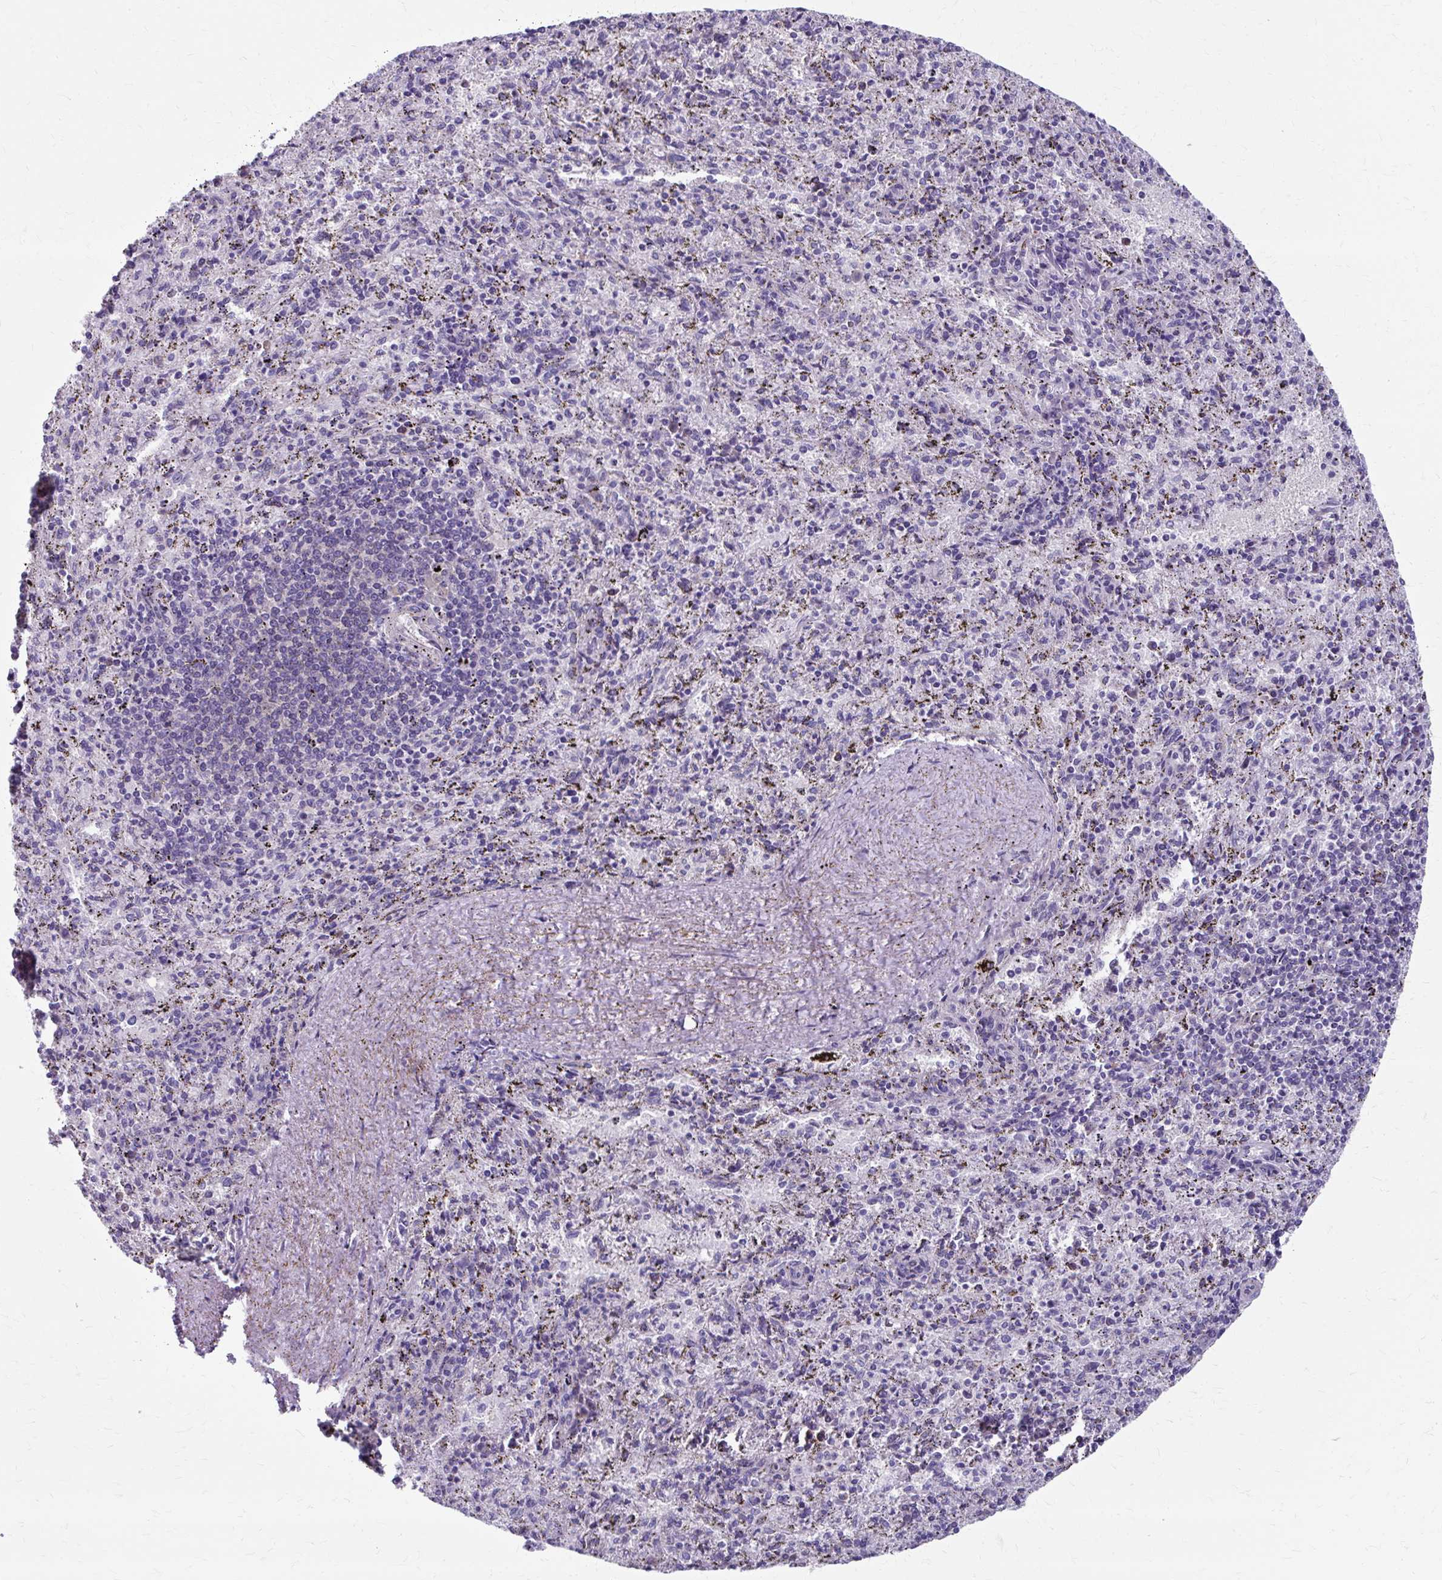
{"staining": {"intensity": "negative", "quantity": "none", "location": "none"}, "tissue": "spleen", "cell_type": "Cells in red pulp", "image_type": "normal", "snomed": [{"axis": "morphology", "description": "Normal tissue, NOS"}, {"axis": "topography", "description": "Spleen"}], "caption": "High power microscopy photomicrograph of an immunohistochemistry histopathology image of normal spleen, revealing no significant staining in cells in red pulp.", "gene": "ZNF555", "patient": {"sex": "male", "age": 57}}